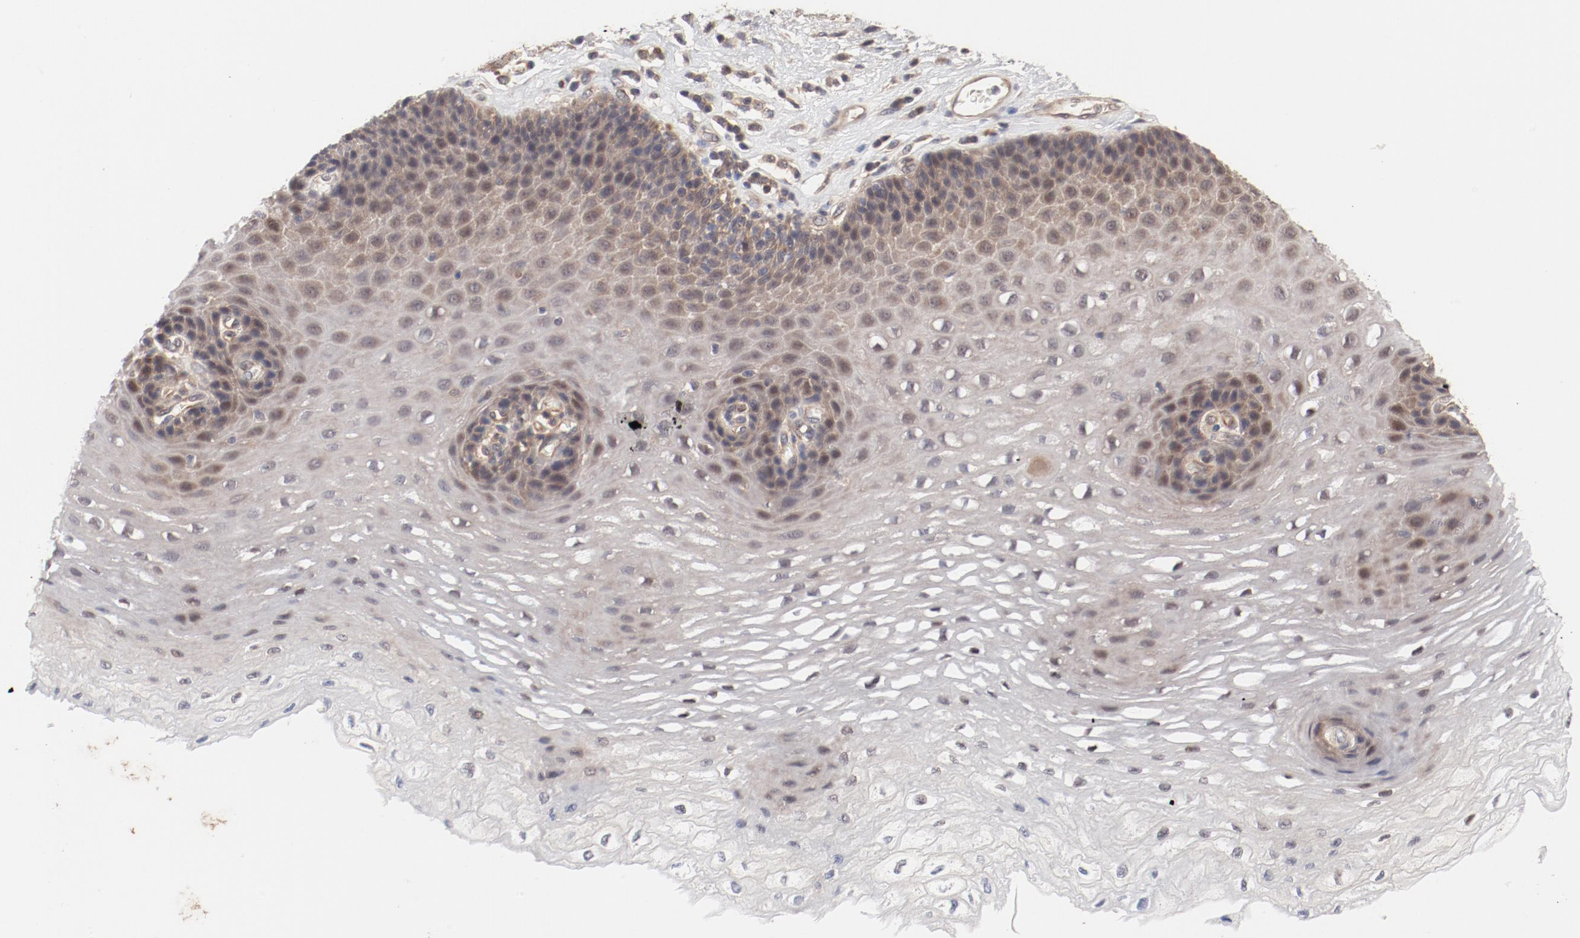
{"staining": {"intensity": "weak", "quantity": "<25%", "location": "cytoplasmic/membranous"}, "tissue": "esophagus", "cell_type": "Squamous epithelial cells", "image_type": "normal", "snomed": [{"axis": "morphology", "description": "Normal tissue, NOS"}, {"axis": "topography", "description": "Esophagus"}], "caption": "Immunohistochemistry (IHC) of normal human esophagus exhibits no positivity in squamous epithelial cells.", "gene": "PITPNM2", "patient": {"sex": "female", "age": 72}}